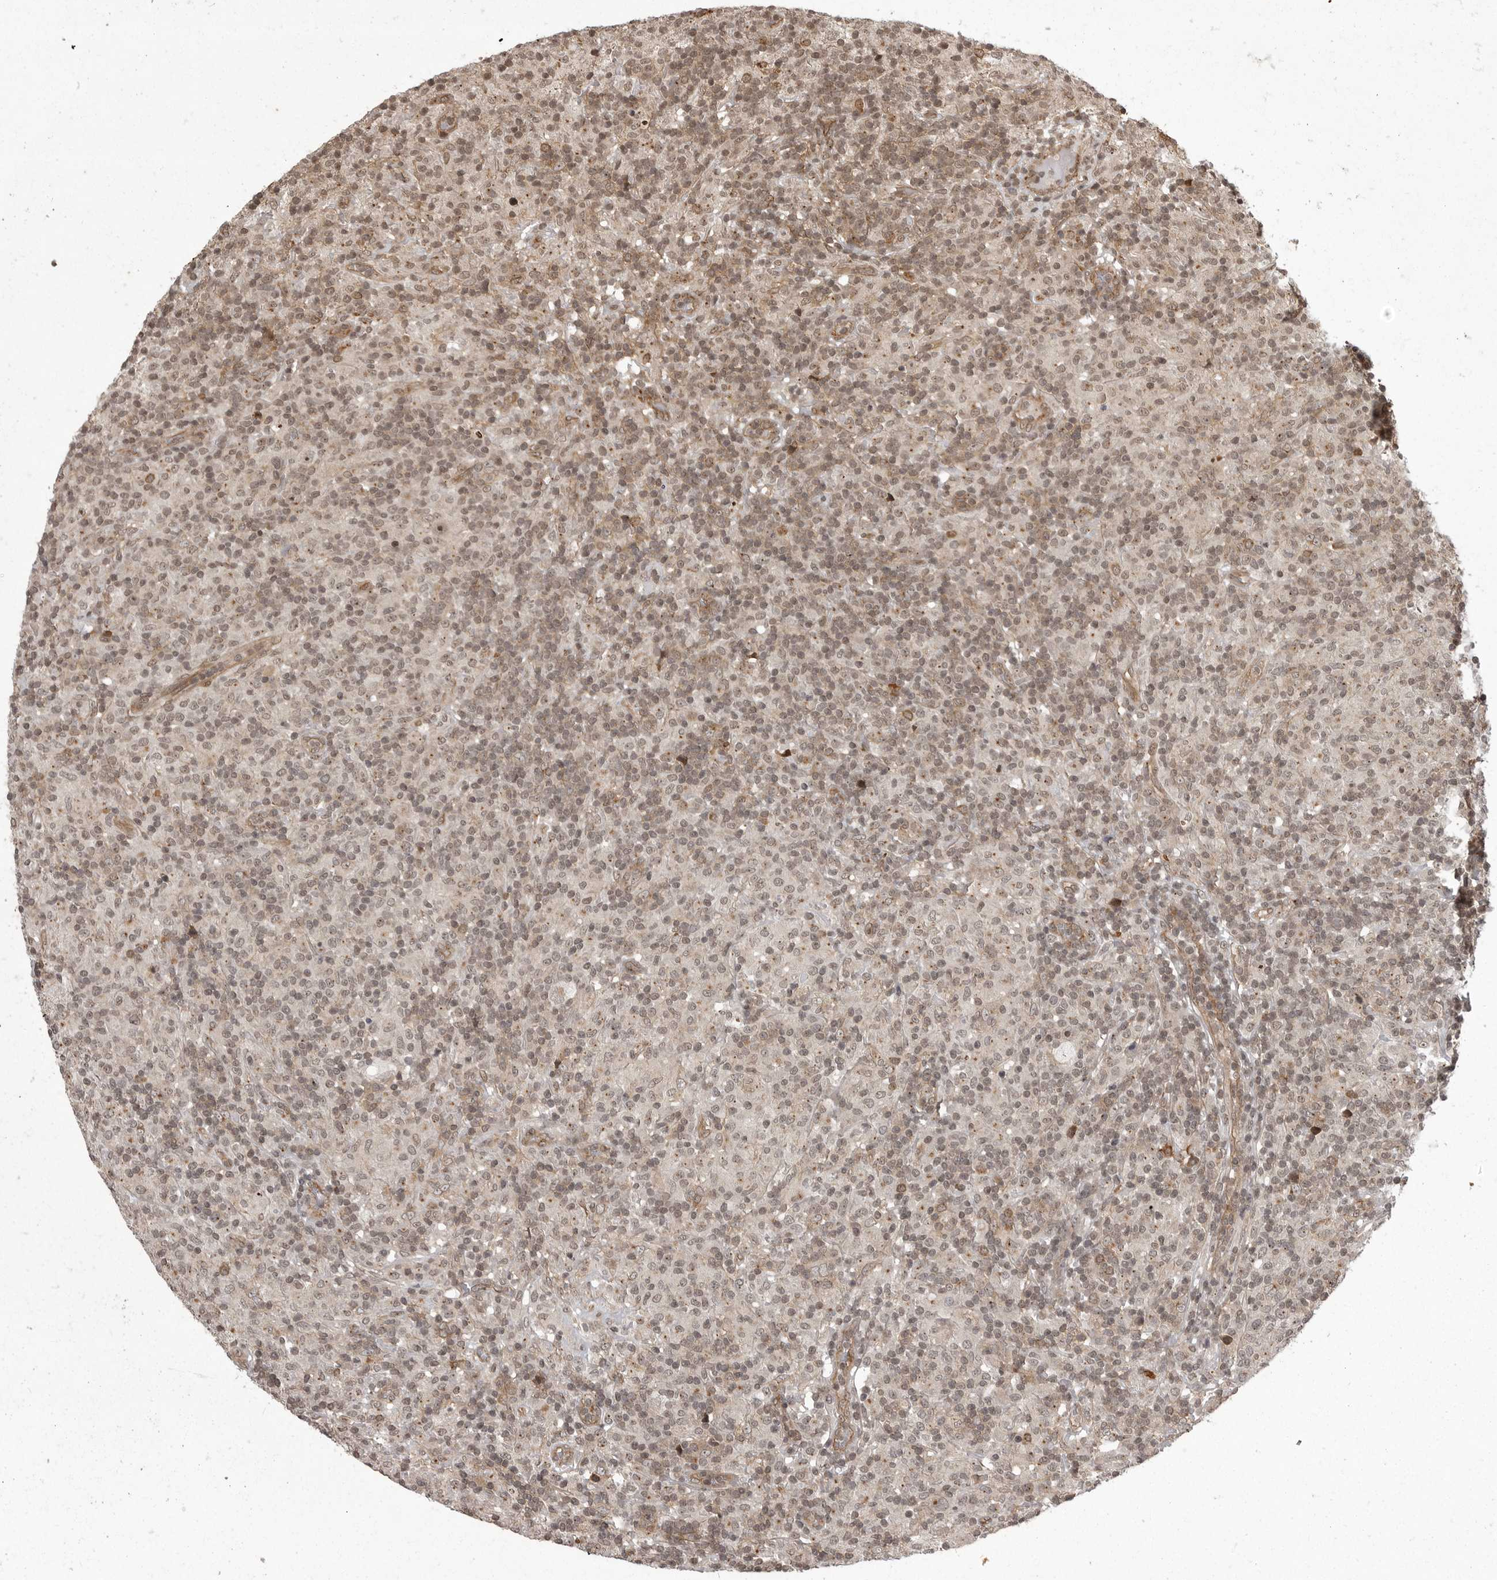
{"staining": {"intensity": "negative", "quantity": "none", "location": "none"}, "tissue": "lymphoma", "cell_type": "Tumor cells", "image_type": "cancer", "snomed": [{"axis": "morphology", "description": "Hodgkin's disease, NOS"}, {"axis": "topography", "description": "Lymph node"}], "caption": "There is no significant positivity in tumor cells of Hodgkin's disease. (Brightfield microscopy of DAB immunohistochemistry at high magnification).", "gene": "DNAJC8", "patient": {"sex": "male", "age": 70}}